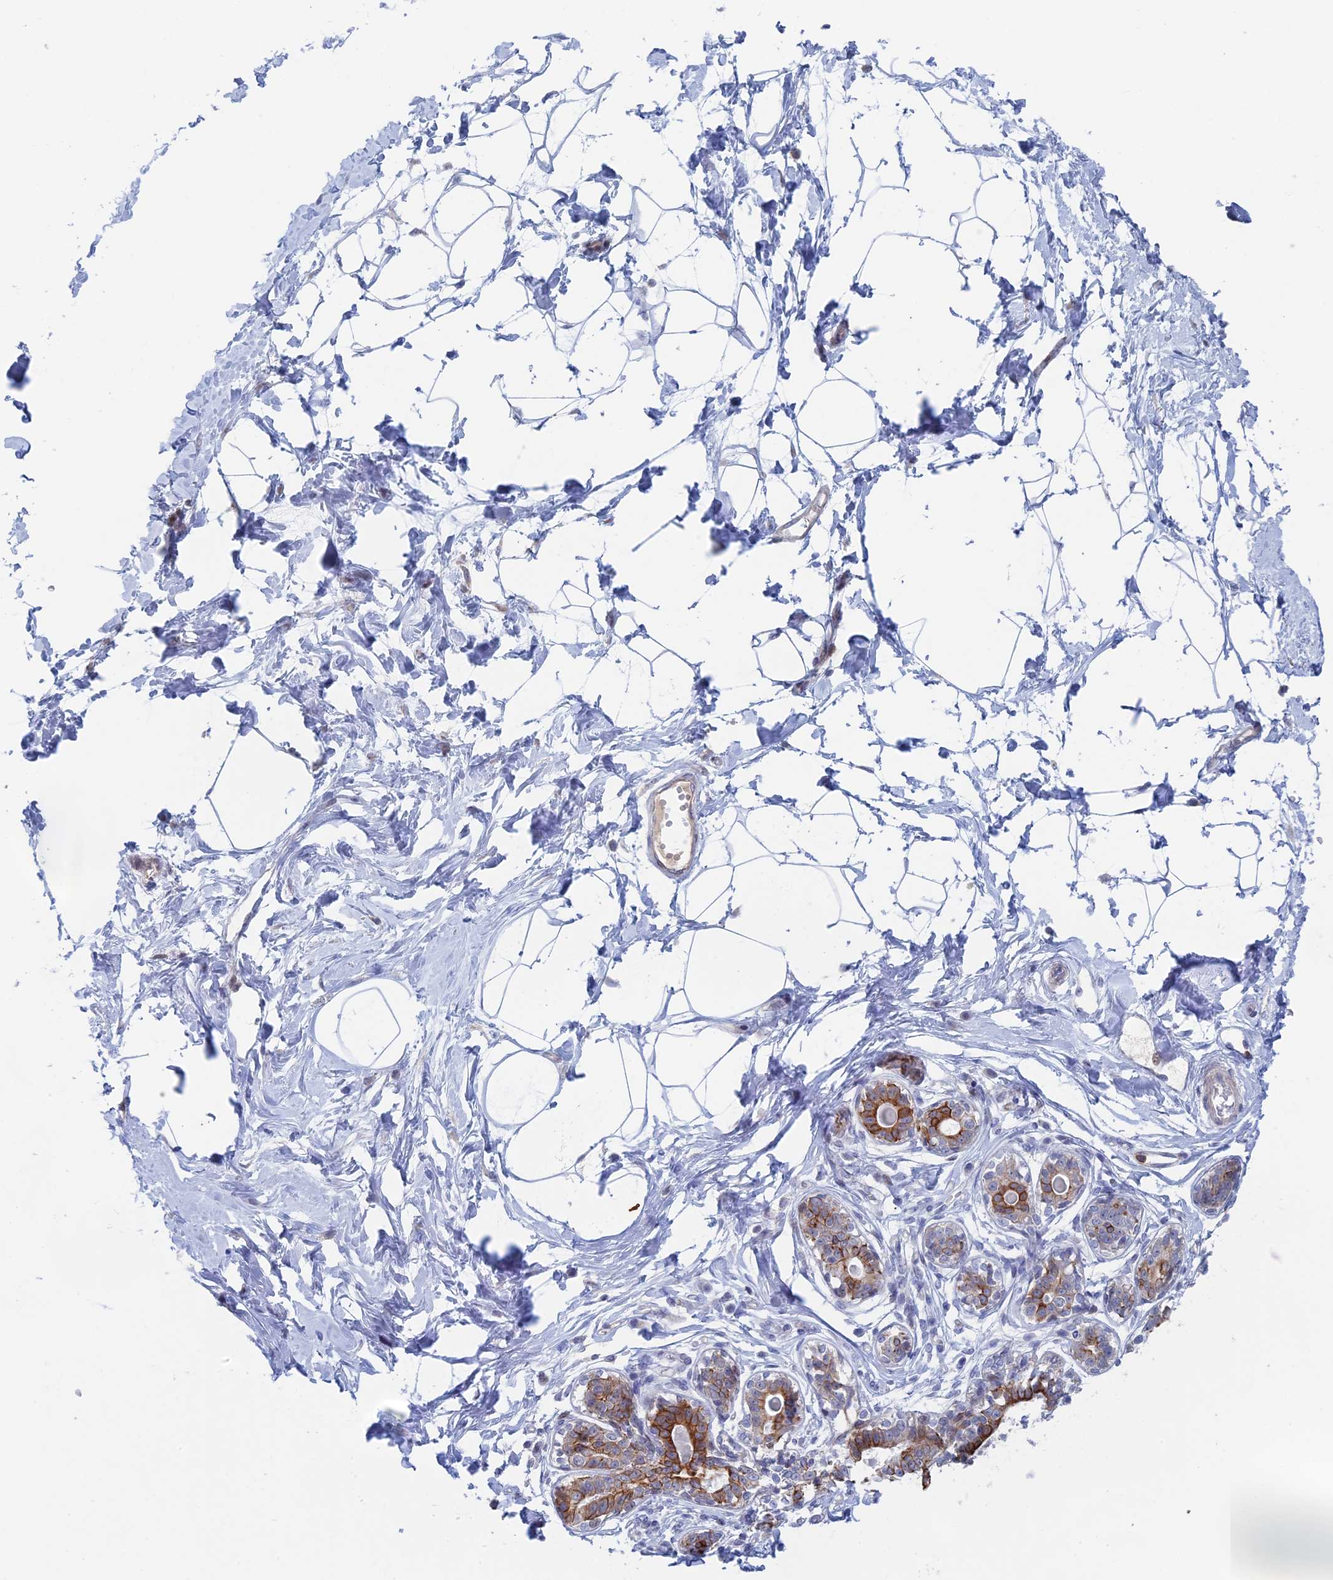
{"staining": {"intensity": "weak", "quantity": "25%-75%", "location": "cytoplasmic/membranous"}, "tissue": "breast", "cell_type": "Adipocytes", "image_type": "normal", "snomed": [{"axis": "morphology", "description": "Normal tissue, NOS"}, {"axis": "topography", "description": "Breast"}], "caption": "Normal breast was stained to show a protein in brown. There is low levels of weak cytoplasmic/membranous expression in about 25%-75% of adipocytes. (DAB IHC, brown staining for protein, blue staining for nuclei).", "gene": "IL7", "patient": {"sex": "female", "age": 45}}